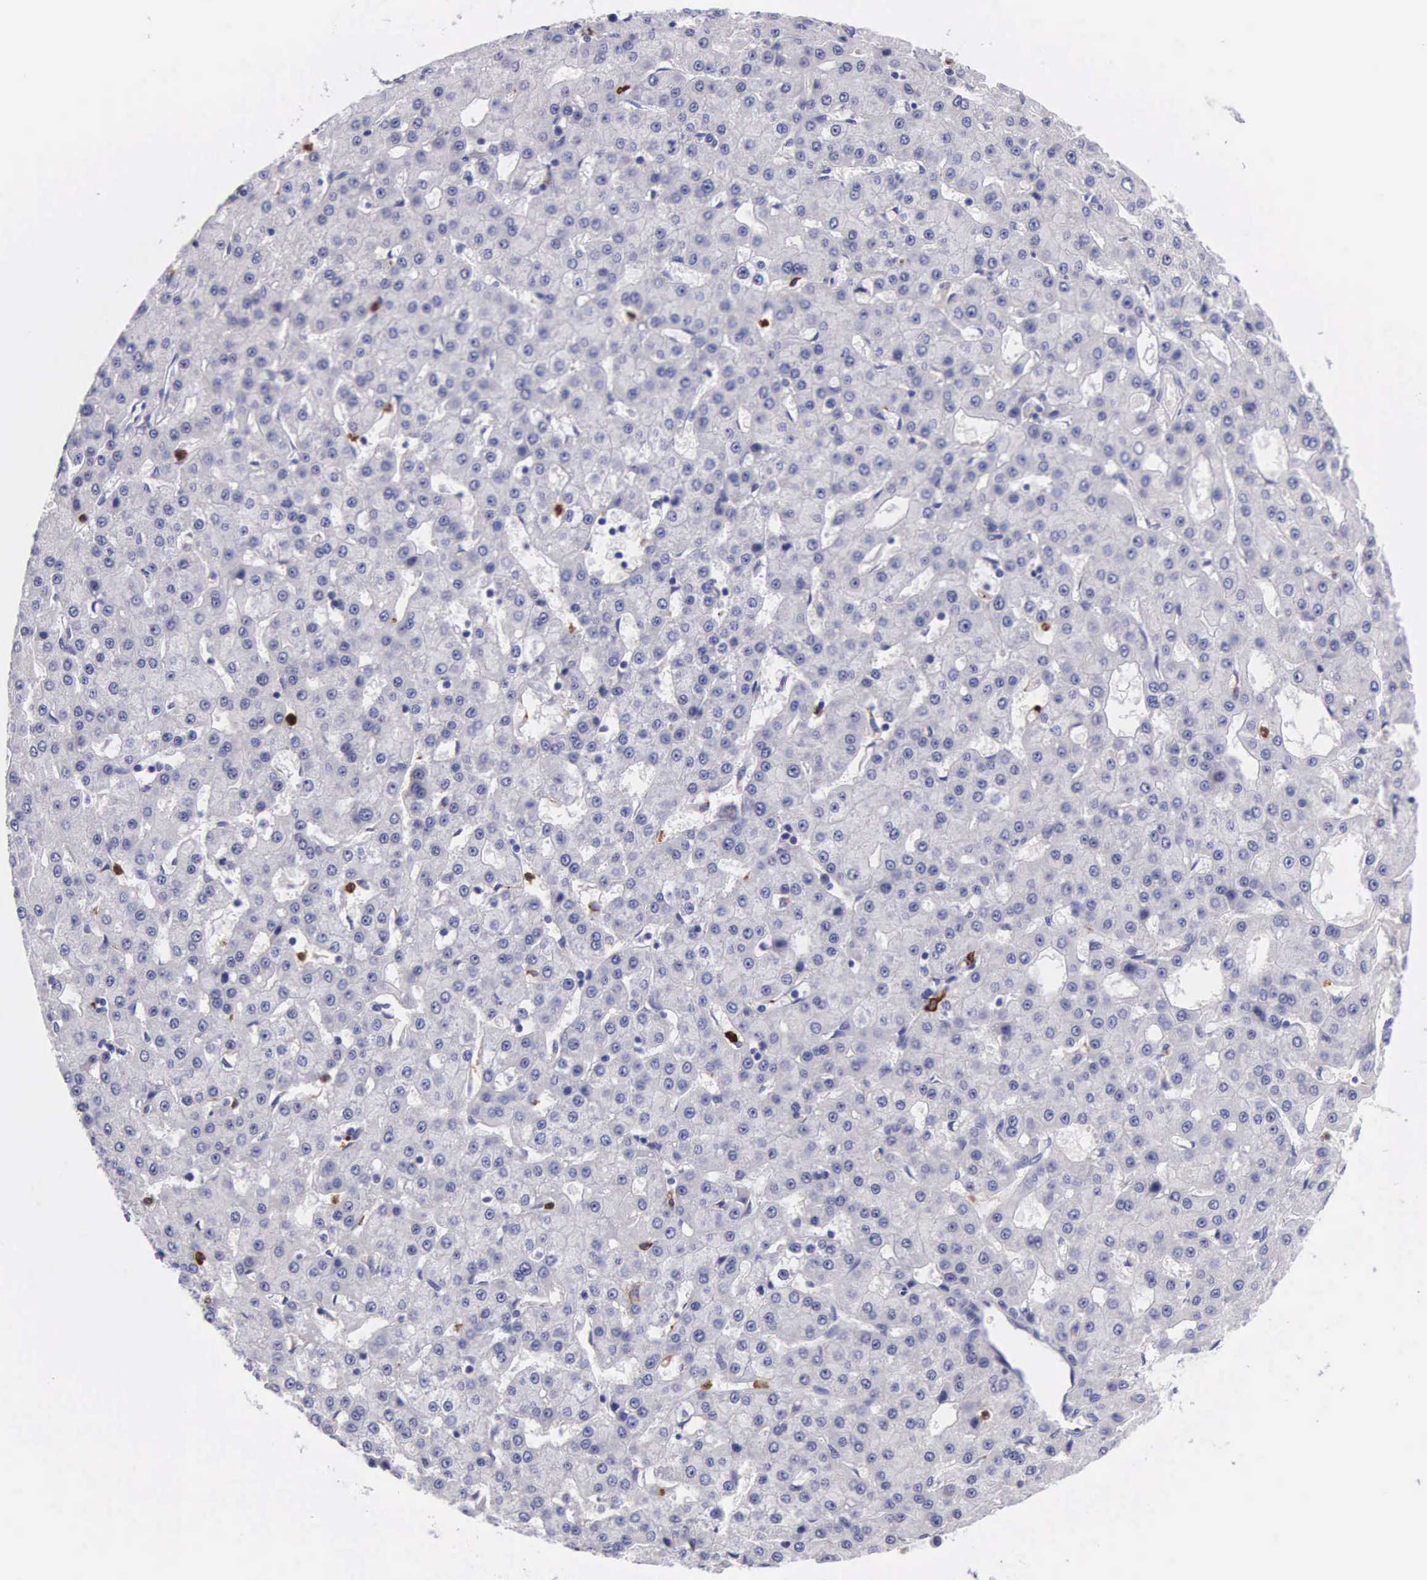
{"staining": {"intensity": "negative", "quantity": "none", "location": "none"}, "tissue": "liver cancer", "cell_type": "Tumor cells", "image_type": "cancer", "snomed": [{"axis": "morphology", "description": "Carcinoma, Hepatocellular, NOS"}, {"axis": "topography", "description": "Liver"}], "caption": "An image of human liver cancer is negative for staining in tumor cells.", "gene": "FCN1", "patient": {"sex": "male", "age": 47}}